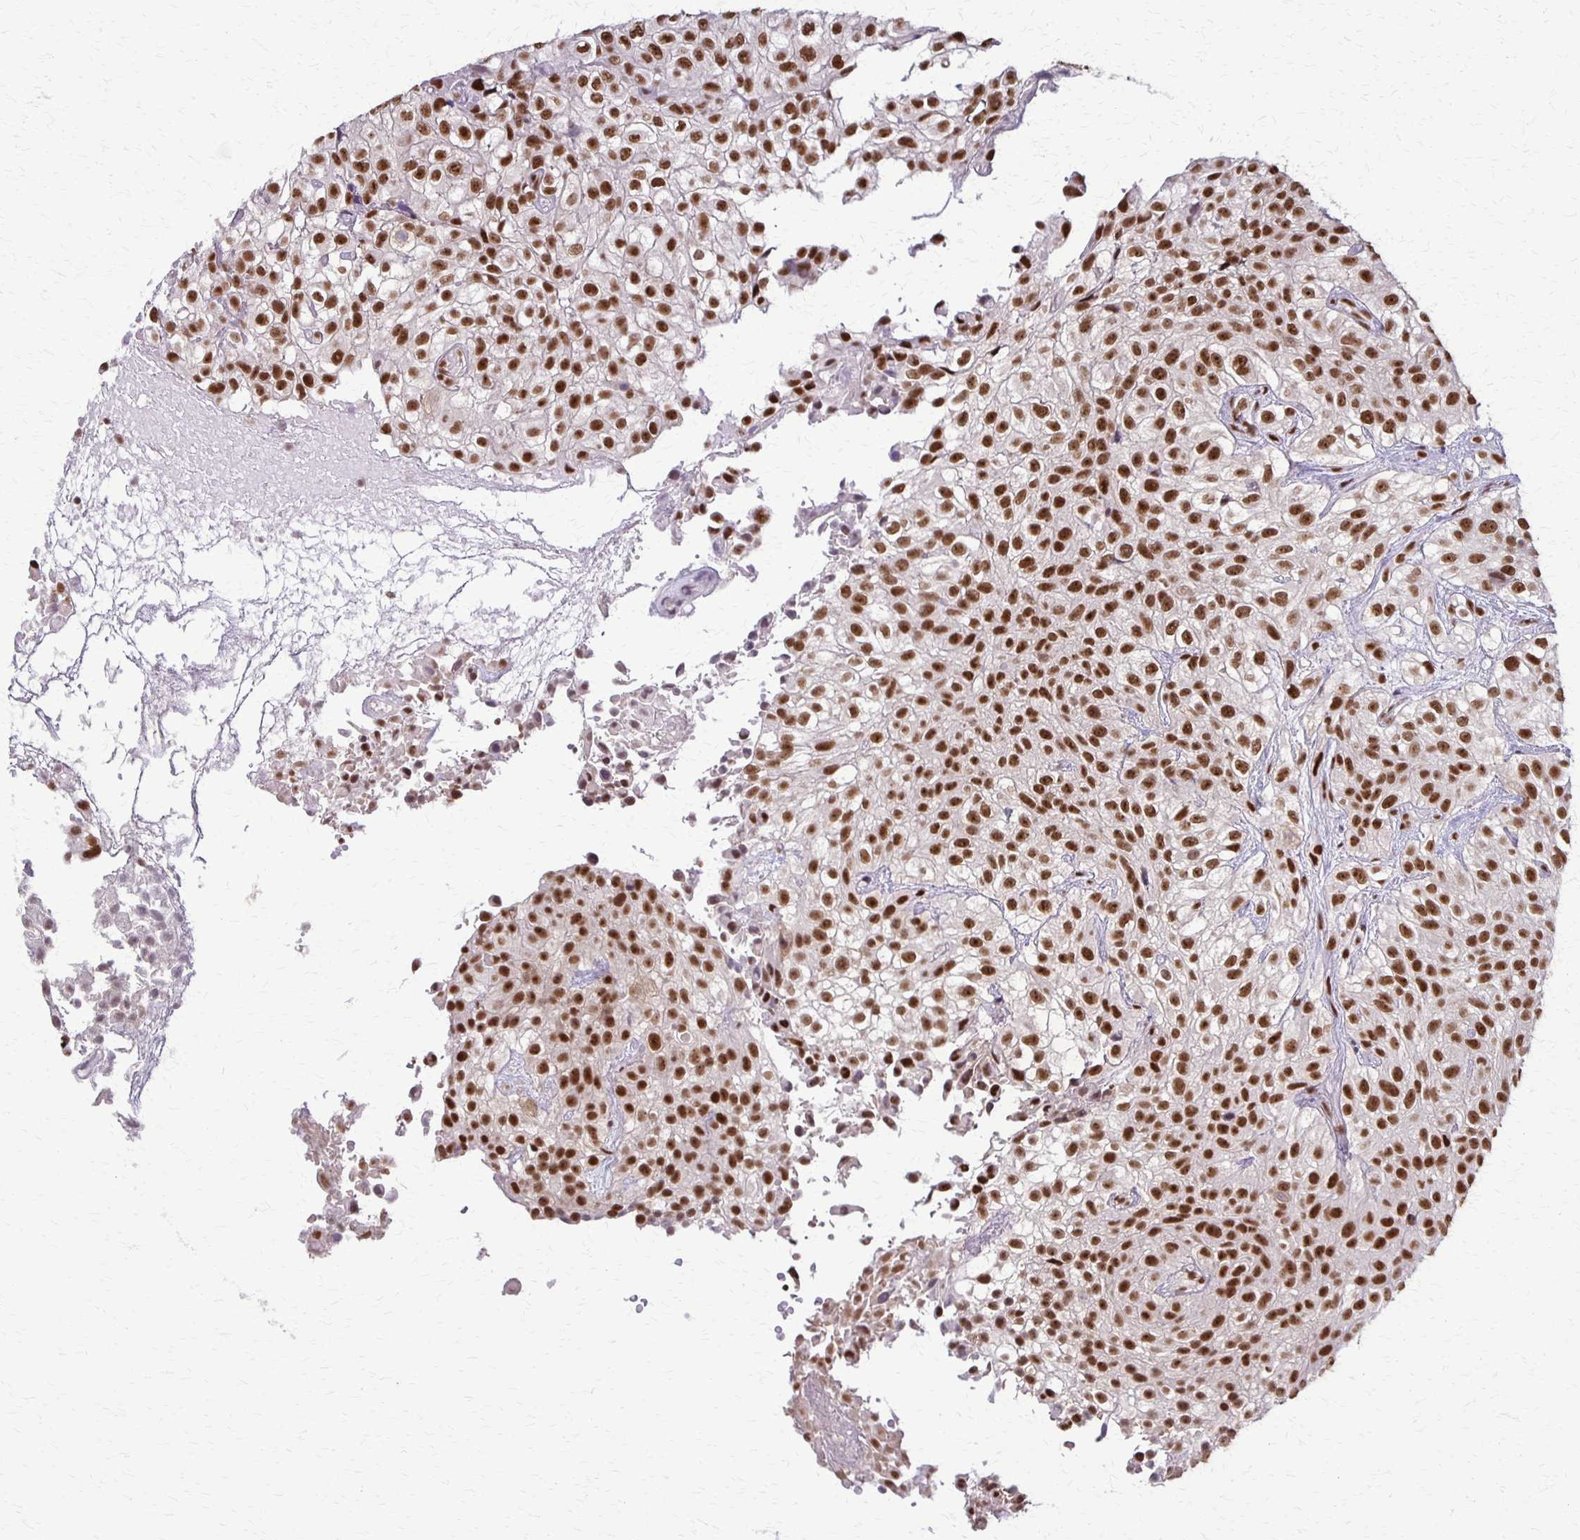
{"staining": {"intensity": "strong", "quantity": ">75%", "location": "nuclear"}, "tissue": "urothelial cancer", "cell_type": "Tumor cells", "image_type": "cancer", "snomed": [{"axis": "morphology", "description": "Urothelial carcinoma, High grade"}, {"axis": "topography", "description": "Urinary bladder"}], "caption": "Urothelial carcinoma (high-grade) stained for a protein shows strong nuclear positivity in tumor cells.", "gene": "XRCC6", "patient": {"sex": "male", "age": 56}}